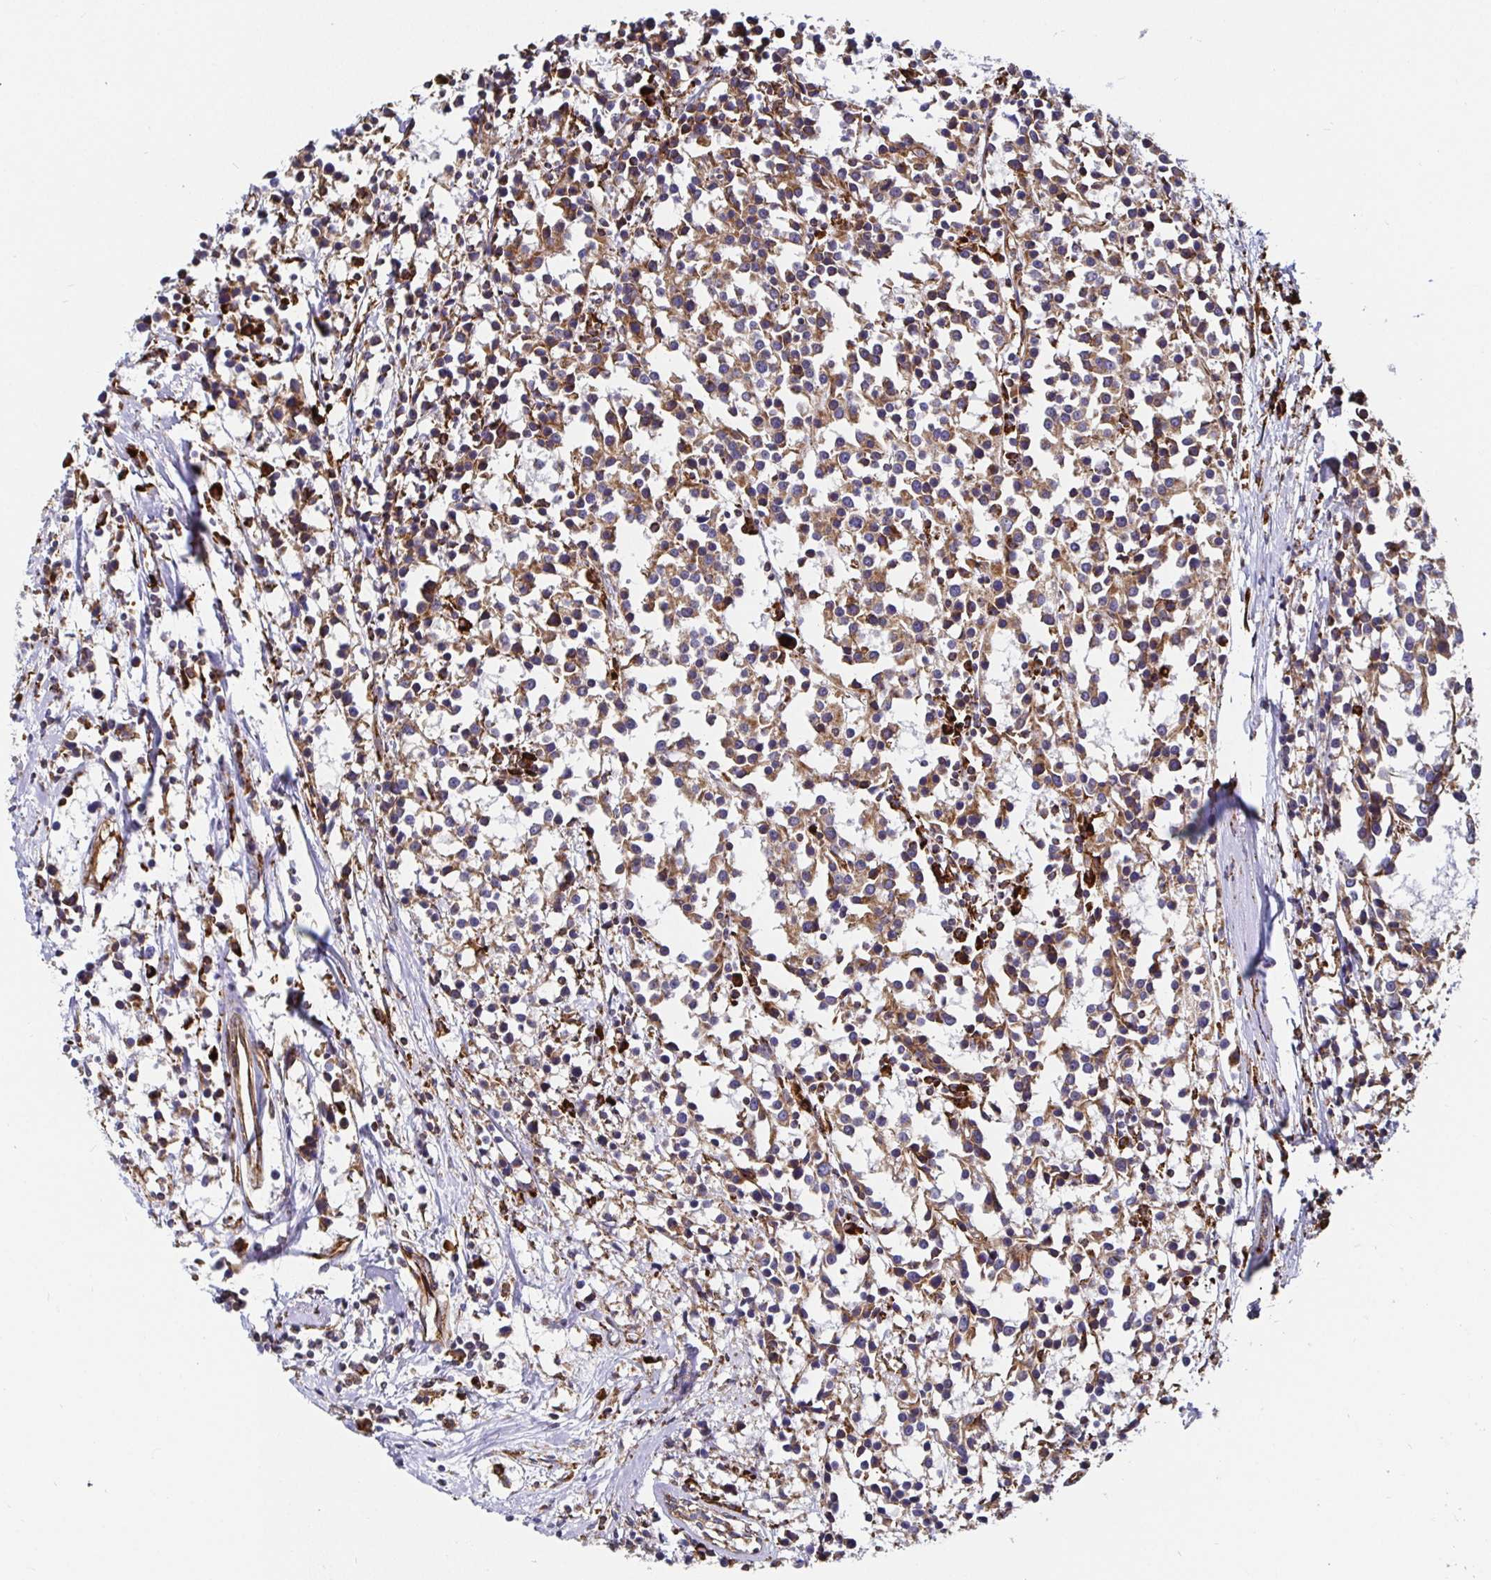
{"staining": {"intensity": "moderate", "quantity": "25%-75%", "location": "cytoplasmic/membranous"}, "tissue": "breast cancer", "cell_type": "Tumor cells", "image_type": "cancer", "snomed": [{"axis": "morphology", "description": "Duct carcinoma"}, {"axis": "topography", "description": "Breast"}], "caption": "Immunohistochemistry (IHC) histopathology image of neoplastic tissue: intraductal carcinoma (breast) stained using immunohistochemistry (IHC) reveals medium levels of moderate protein expression localized specifically in the cytoplasmic/membranous of tumor cells, appearing as a cytoplasmic/membranous brown color.", "gene": "SMYD3", "patient": {"sex": "female", "age": 80}}